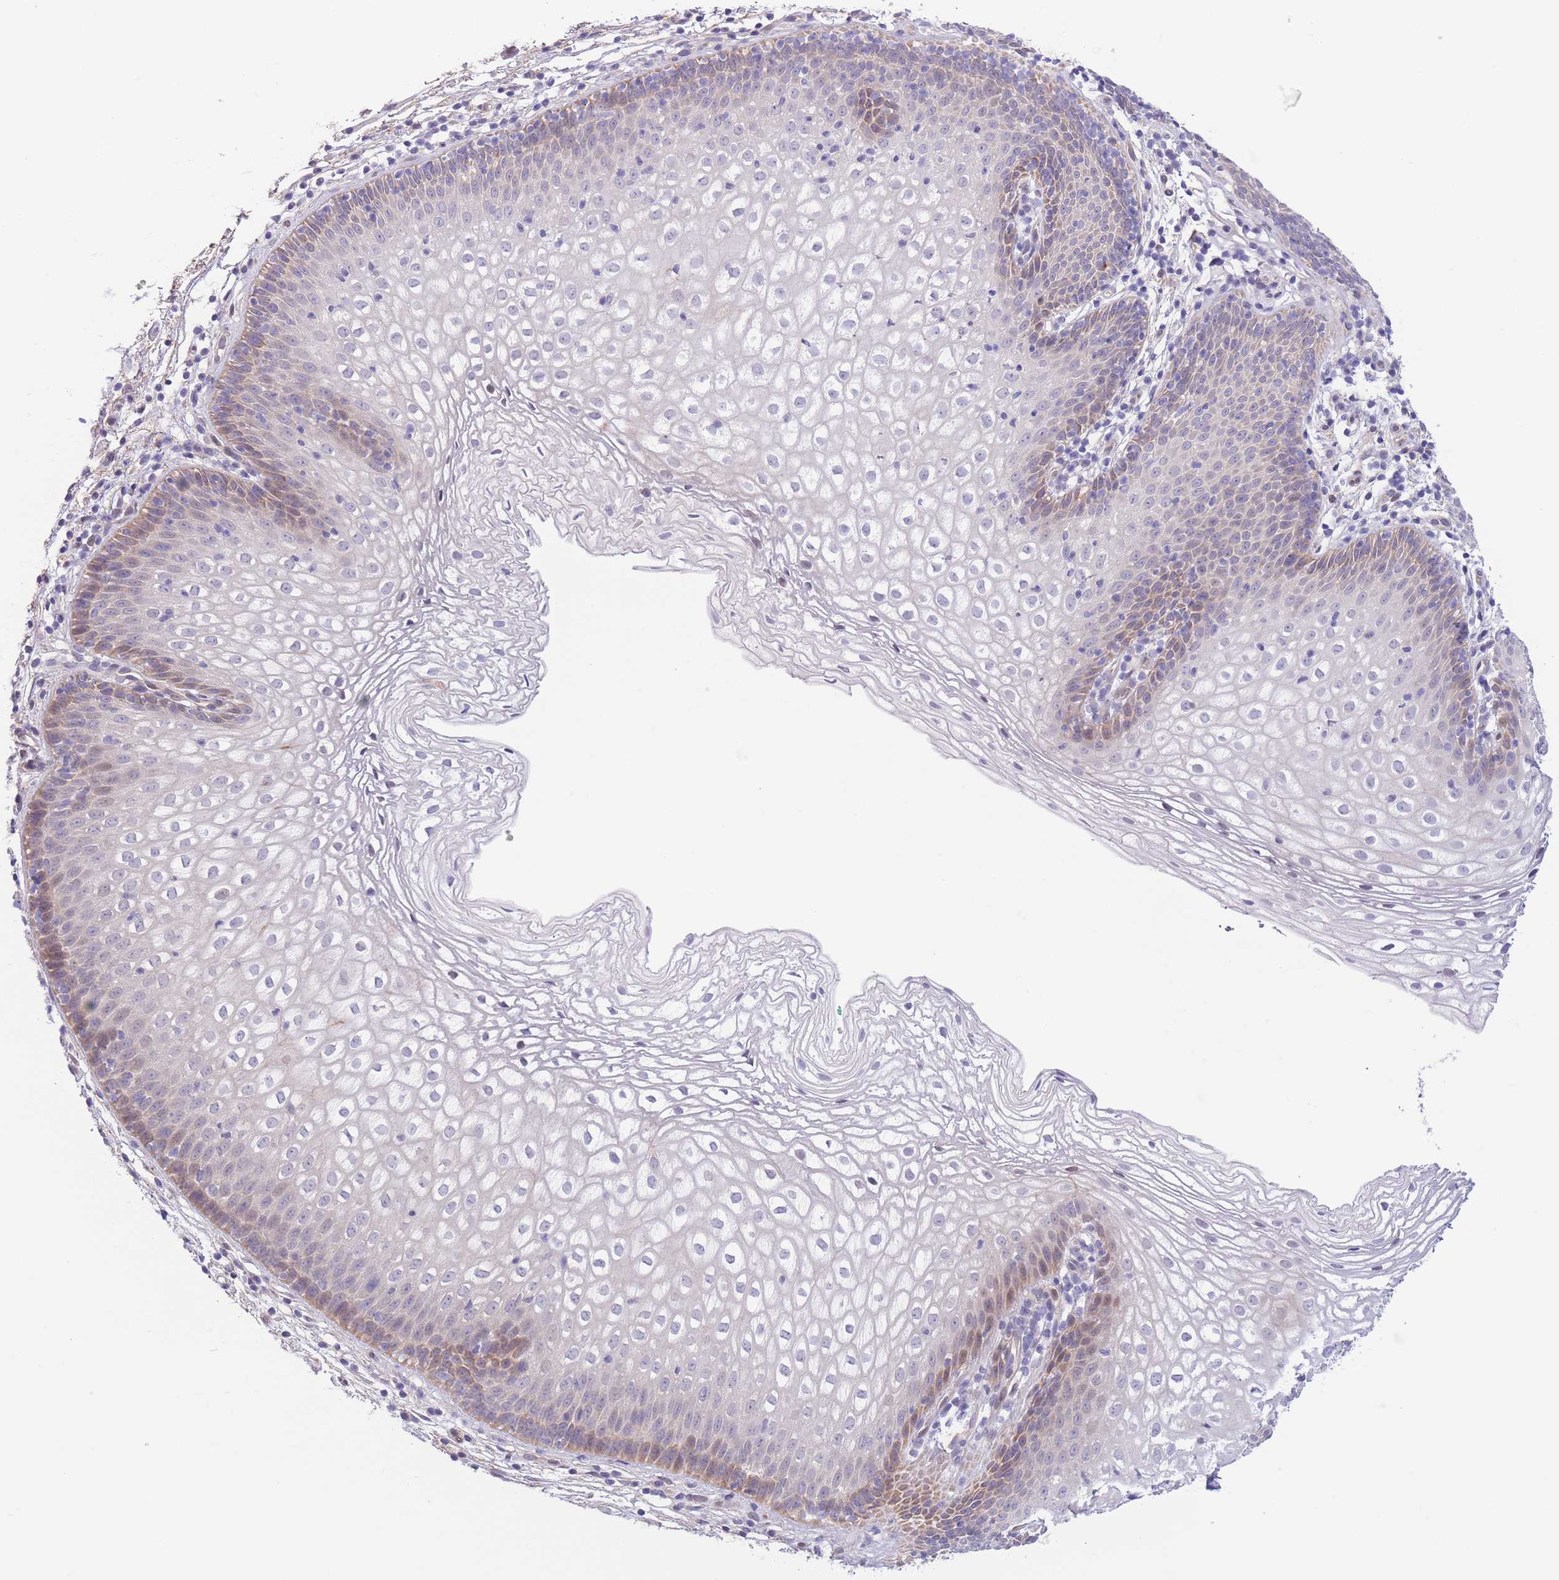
{"staining": {"intensity": "weak", "quantity": "<25%", "location": "cytoplasmic/membranous"}, "tissue": "vagina", "cell_type": "Squamous epithelial cells", "image_type": "normal", "snomed": [{"axis": "morphology", "description": "Normal tissue, NOS"}, {"axis": "topography", "description": "Vagina"}], "caption": "Protein analysis of unremarkable vagina demonstrates no significant positivity in squamous epithelial cells.", "gene": "C9orf152", "patient": {"sex": "female", "age": 47}}